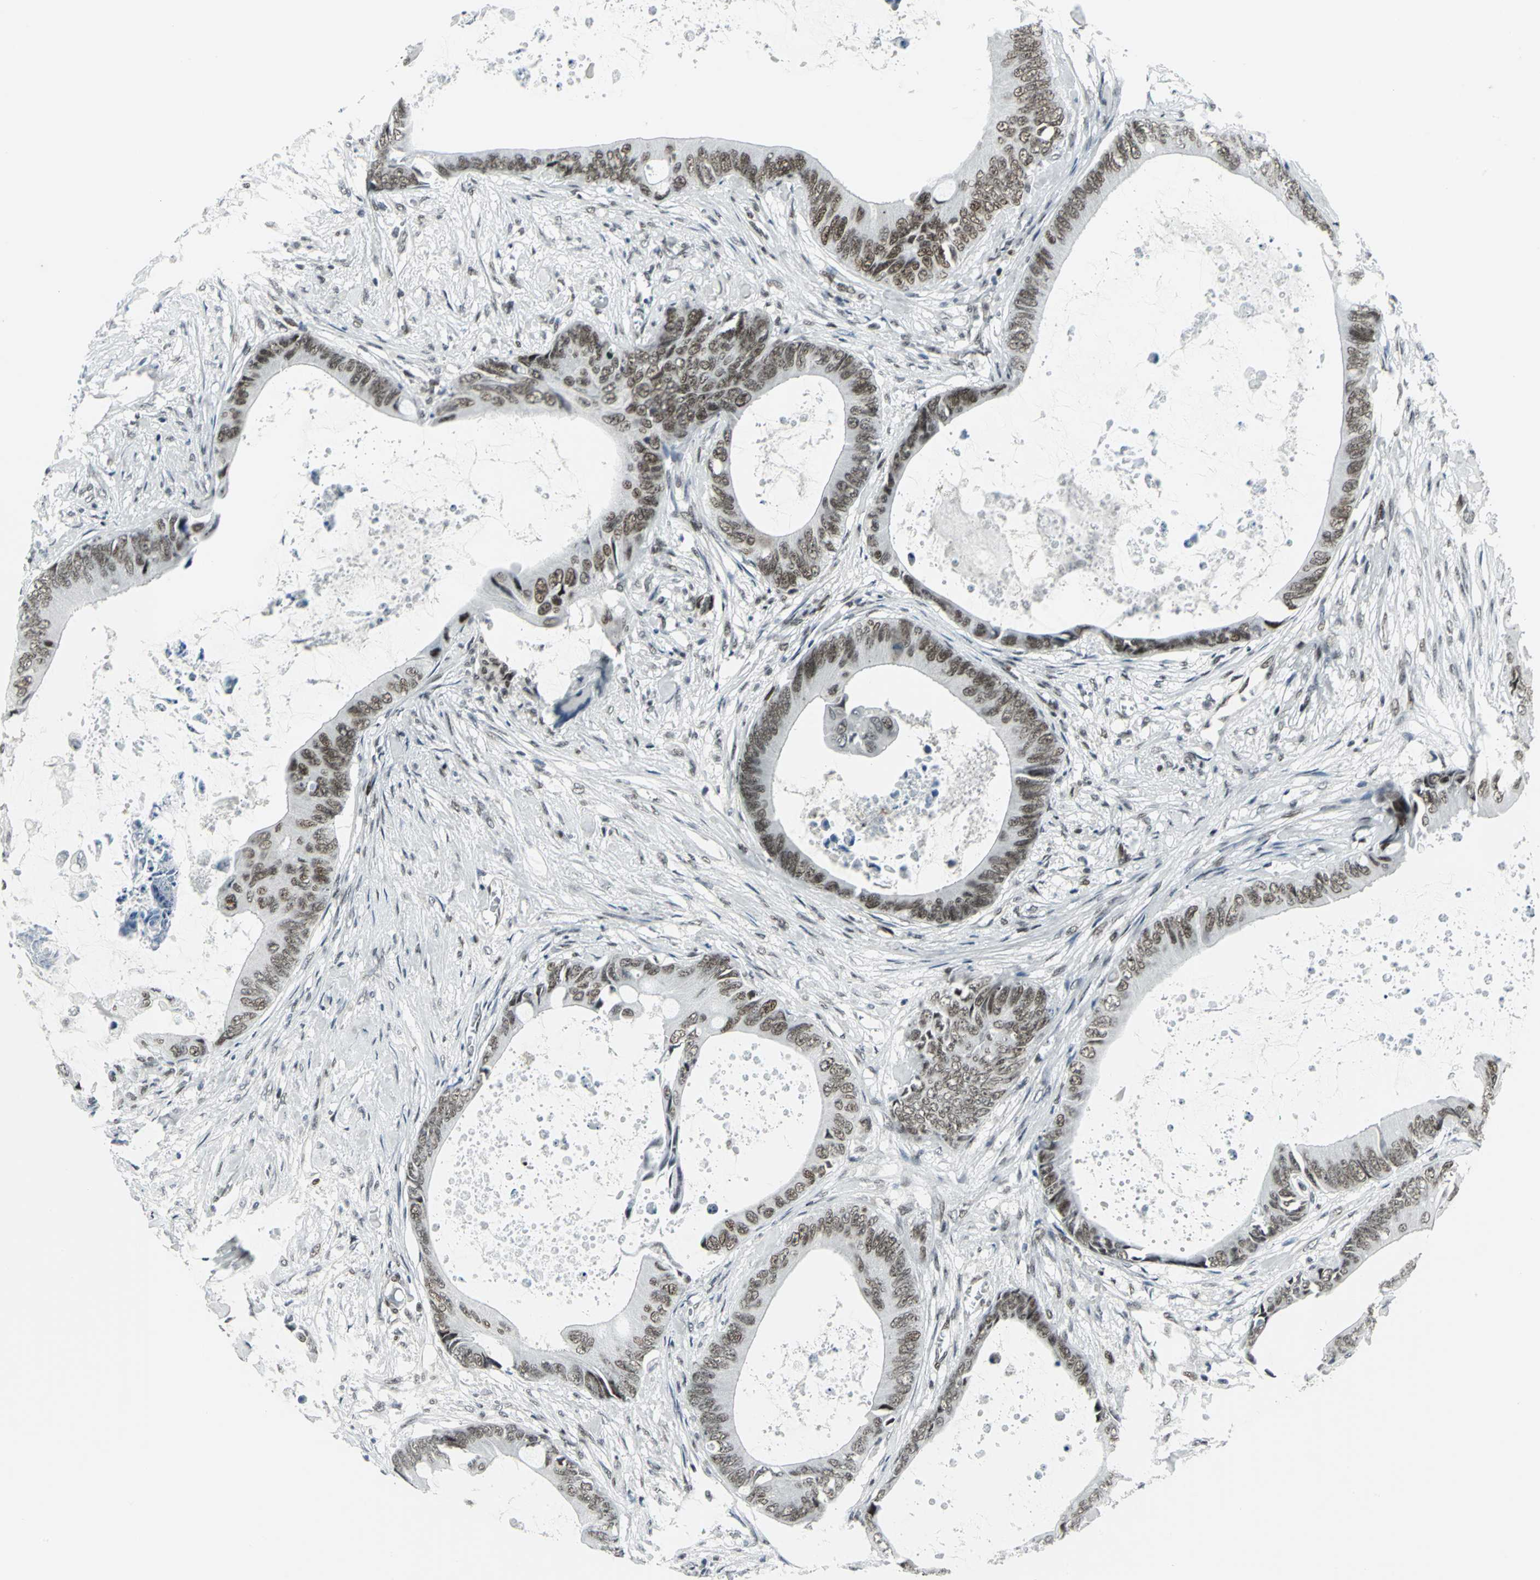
{"staining": {"intensity": "moderate", "quantity": ">75%", "location": "nuclear"}, "tissue": "colorectal cancer", "cell_type": "Tumor cells", "image_type": "cancer", "snomed": [{"axis": "morphology", "description": "Normal tissue, NOS"}, {"axis": "morphology", "description": "Adenocarcinoma, NOS"}, {"axis": "topography", "description": "Rectum"}, {"axis": "topography", "description": "Peripheral nerve tissue"}], "caption": "Colorectal cancer tissue exhibits moderate nuclear positivity in approximately >75% of tumor cells, visualized by immunohistochemistry.", "gene": "SMARCA4", "patient": {"sex": "female", "age": 77}}